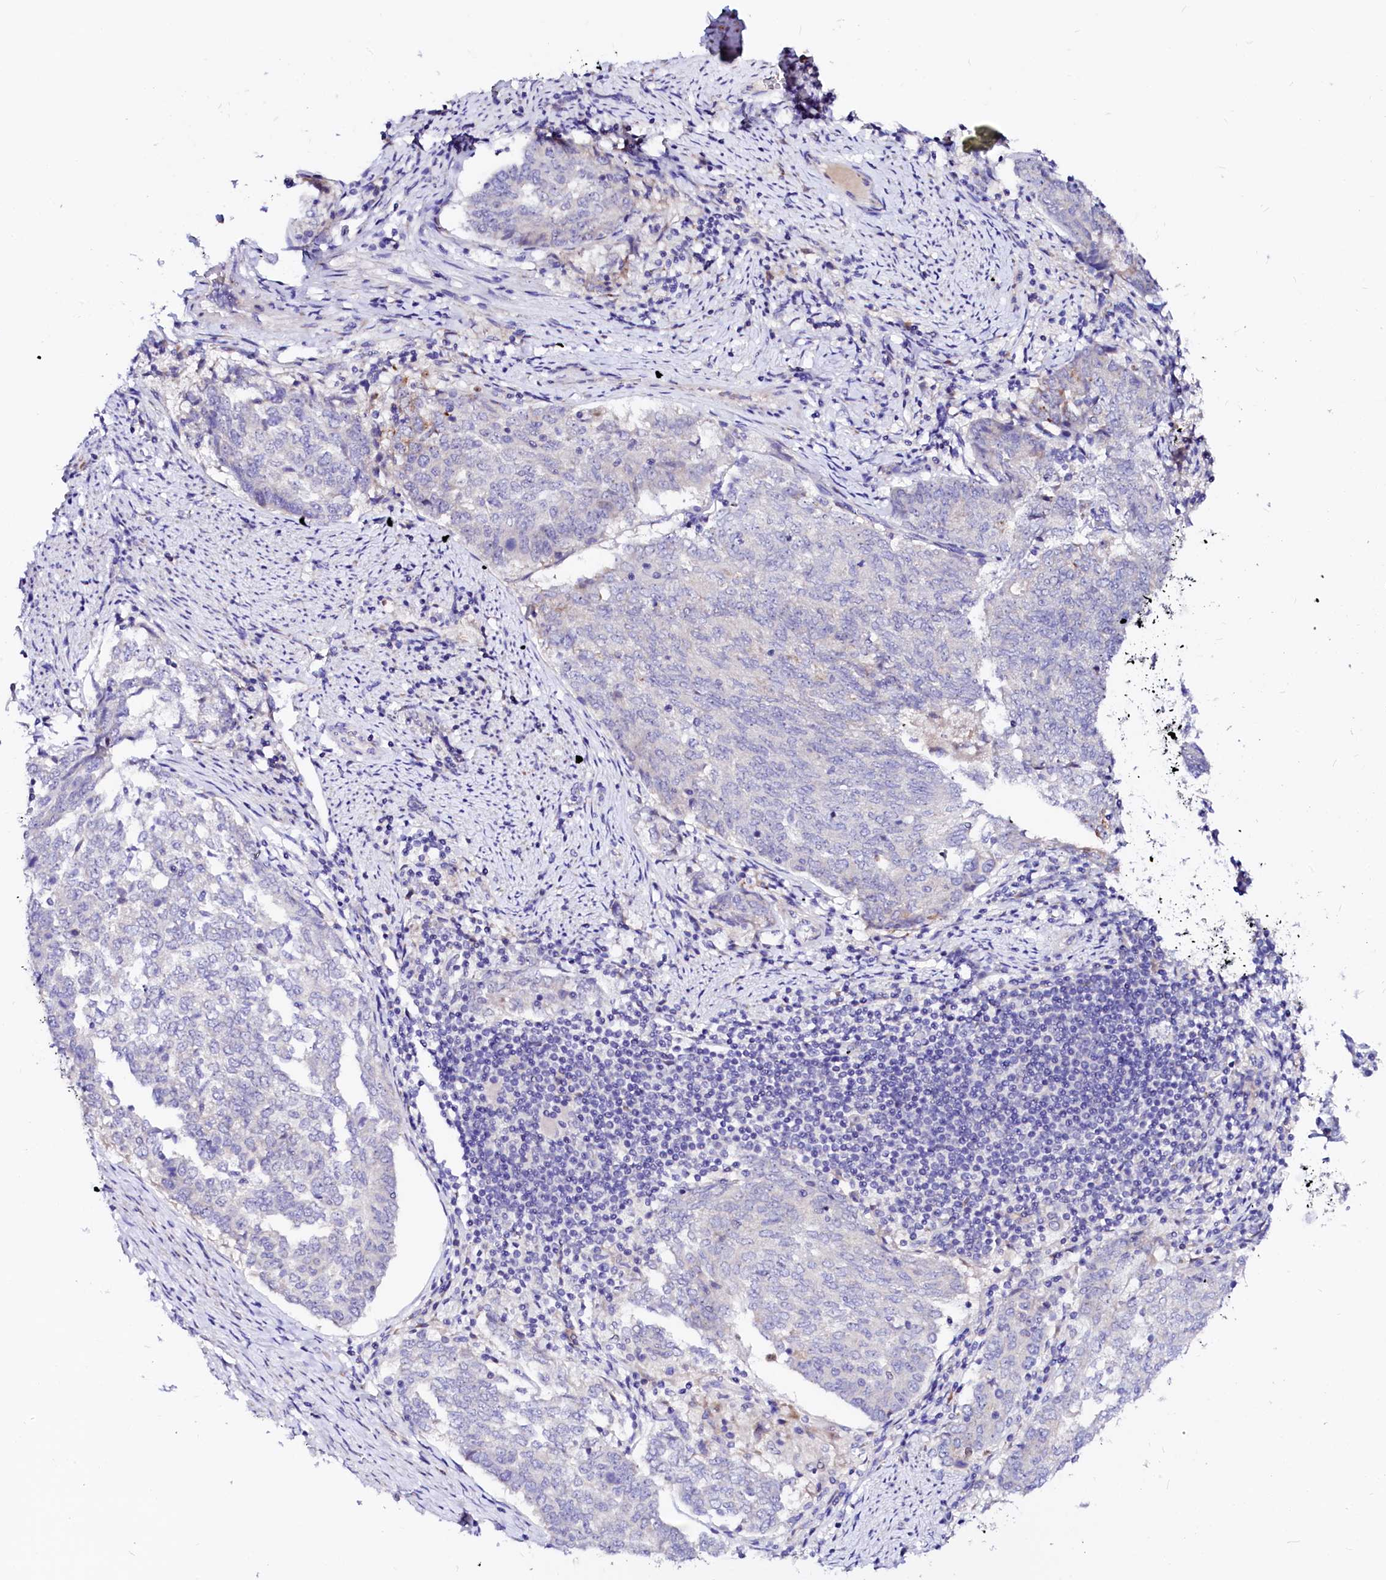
{"staining": {"intensity": "negative", "quantity": "none", "location": "none"}, "tissue": "endometrial cancer", "cell_type": "Tumor cells", "image_type": "cancer", "snomed": [{"axis": "morphology", "description": "Adenocarcinoma, NOS"}, {"axis": "topography", "description": "Endometrium"}], "caption": "This is a histopathology image of immunohistochemistry staining of endometrial cancer, which shows no staining in tumor cells.", "gene": "BTBD16", "patient": {"sex": "female", "age": 80}}